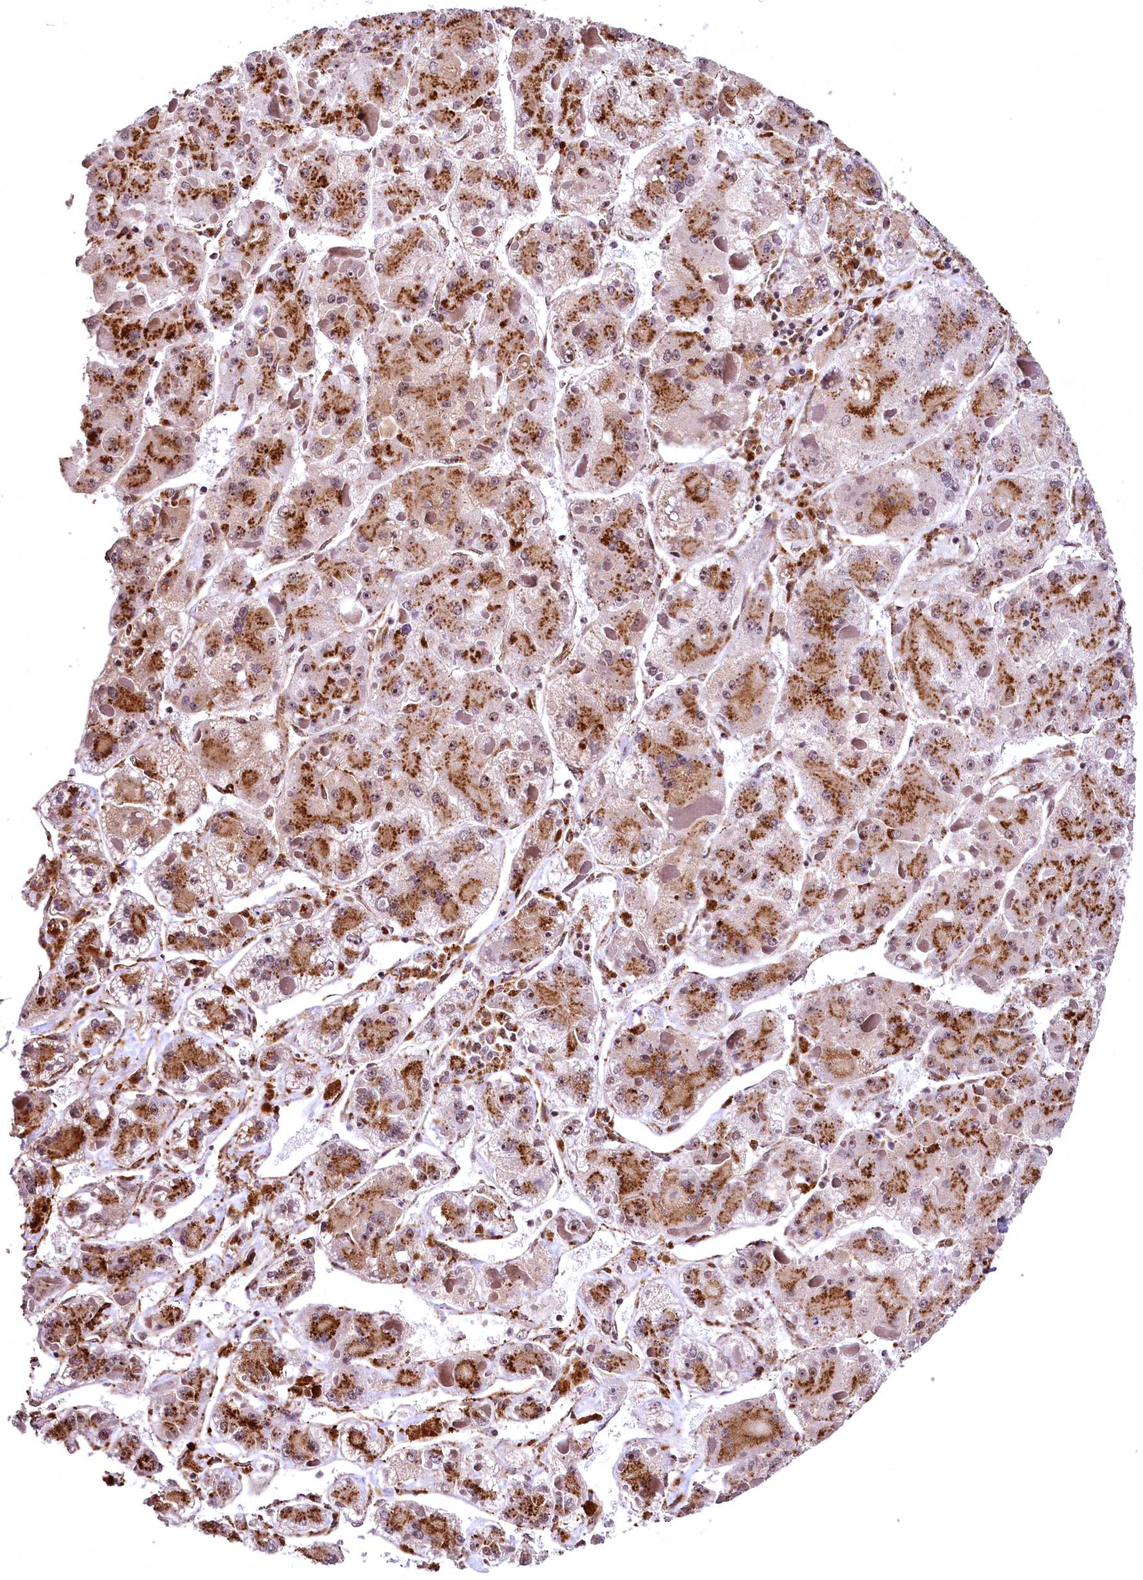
{"staining": {"intensity": "moderate", "quantity": ">75%", "location": "cytoplasmic/membranous"}, "tissue": "liver cancer", "cell_type": "Tumor cells", "image_type": "cancer", "snomed": [{"axis": "morphology", "description": "Carcinoma, Hepatocellular, NOS"}, {"axis": "topography", "description": "Liver"}], "caption": "Immunohistochemistry micrograph of neoplastic tissue: human liver cancer stained using immunohistochemistry reveals medium levels of moderate protein expression localized specifically in the cytoplasmic/membranous of tumor cells, appearing as a cytoplasmic/membranous brown color.", "gene": "PDS5B", "patient": {"sex": "female", "age": 73}}